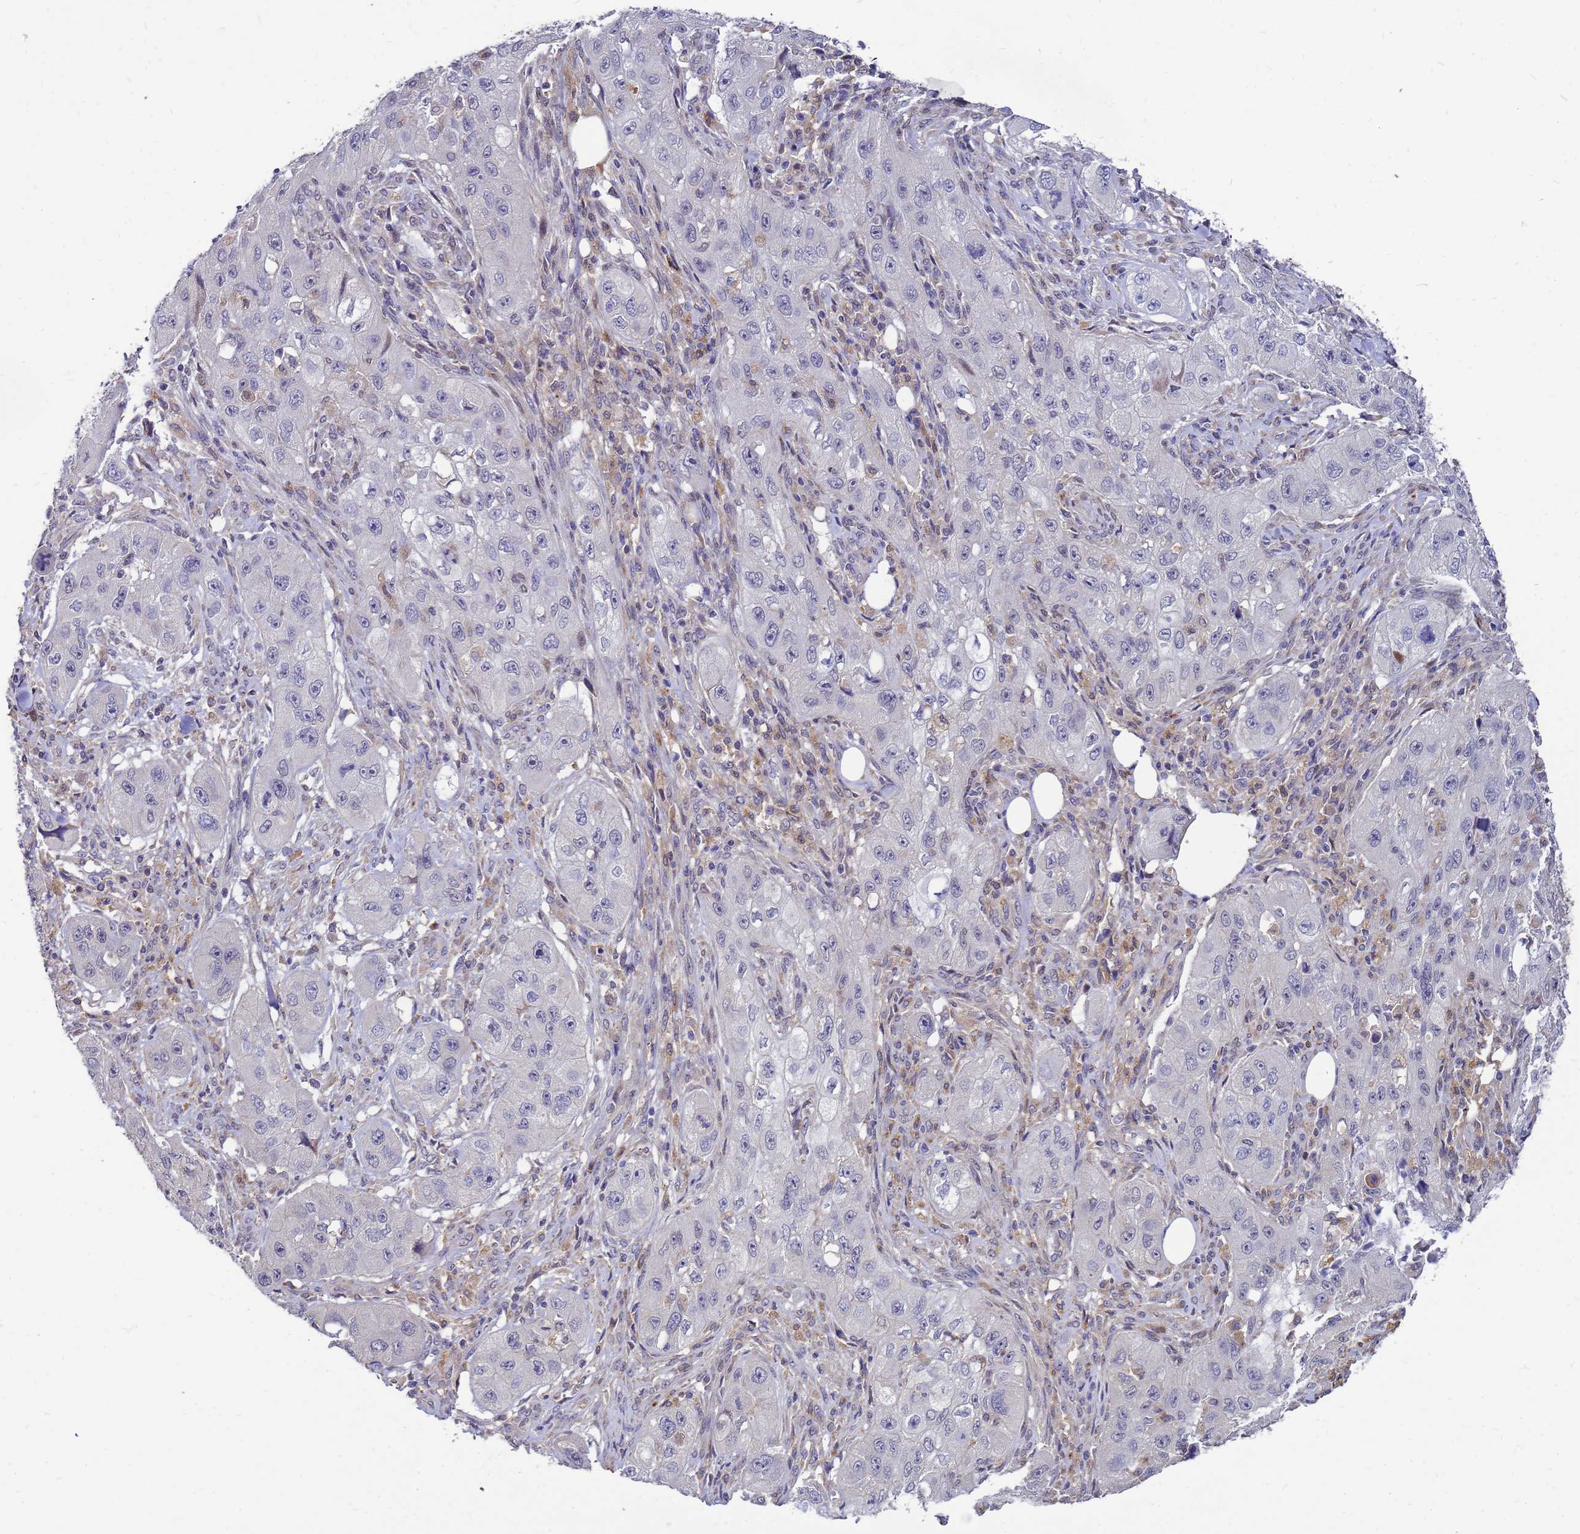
{"staining": {"intensity": "negative", "quantity": "none", "location": "none"}, "tissue": "skin cancer", "cell_type": "Tumor cells", "image_type": "cancer", "snomed": [{"axis": "morphology", "description": "Squamous cell carcinoma, NOS"}, {"axis": "topography", "description": "Skin"}, {"axis": "topography", "description": "Subcutis"}], "caption": "Immunohistochemistry of skin cancer shows no positivity in tumor cells.", "gene": "EIF4EBP3", "patient": {"sex": "male", "age": 73}}